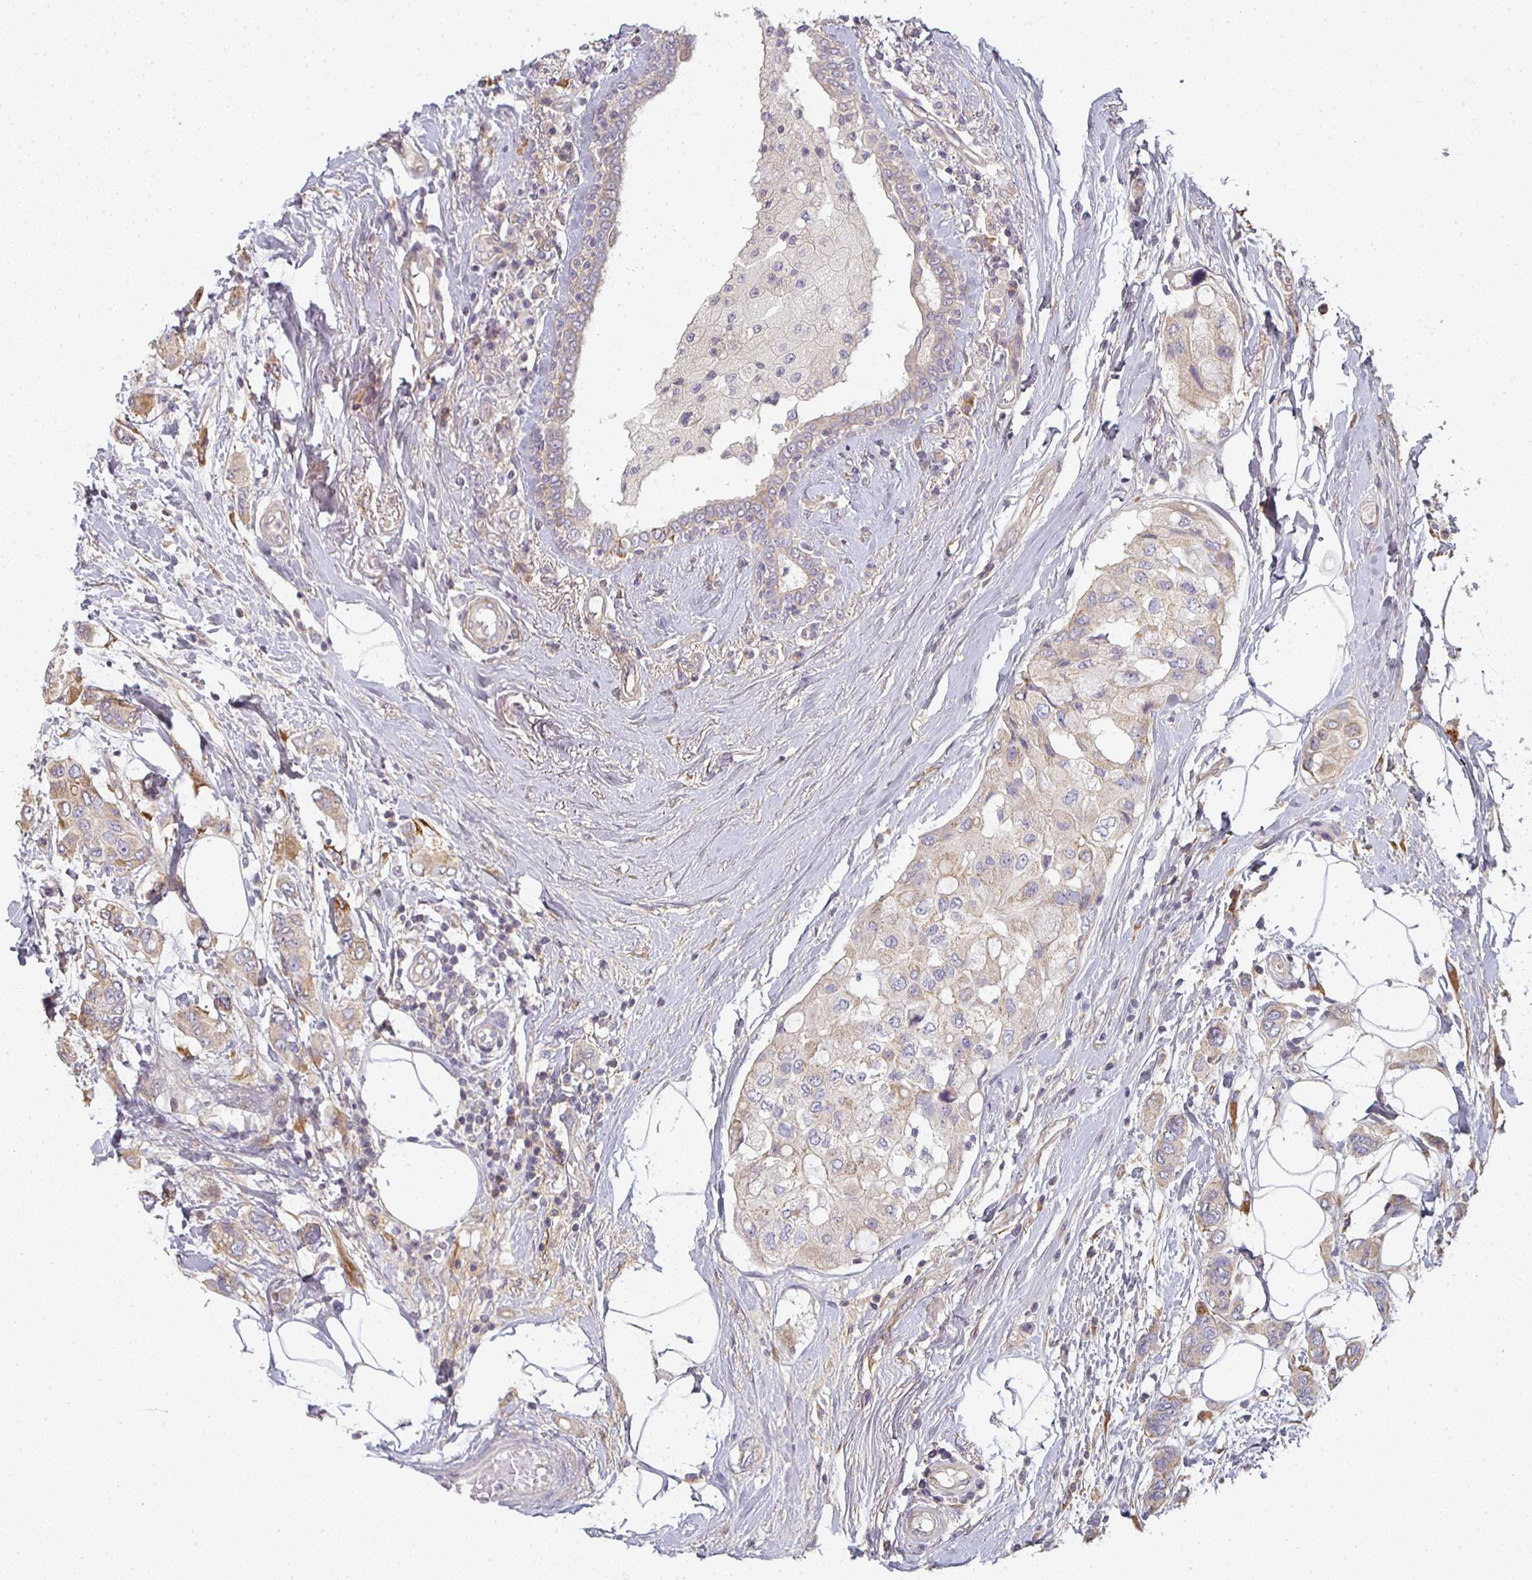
{"staining": {"intensity": "weak", "quantity": "<25%", "location": "cytoplasmic/membranous"}, "tissue": "breast cancer", "cell_type": "Tumor cells", "image_type": "cancer", "snomed": [{"axis": "morphology", "description": "Lobular carcinoma"}, {"axis": "topography", "description": "Breast"}], "caption": "Micrograph shows no significant protein expression in tumor cells of breast cancer (lobular carcinoma).", "gene": "CTHRC1", "patient": {"sex": "female", "age": 51}}